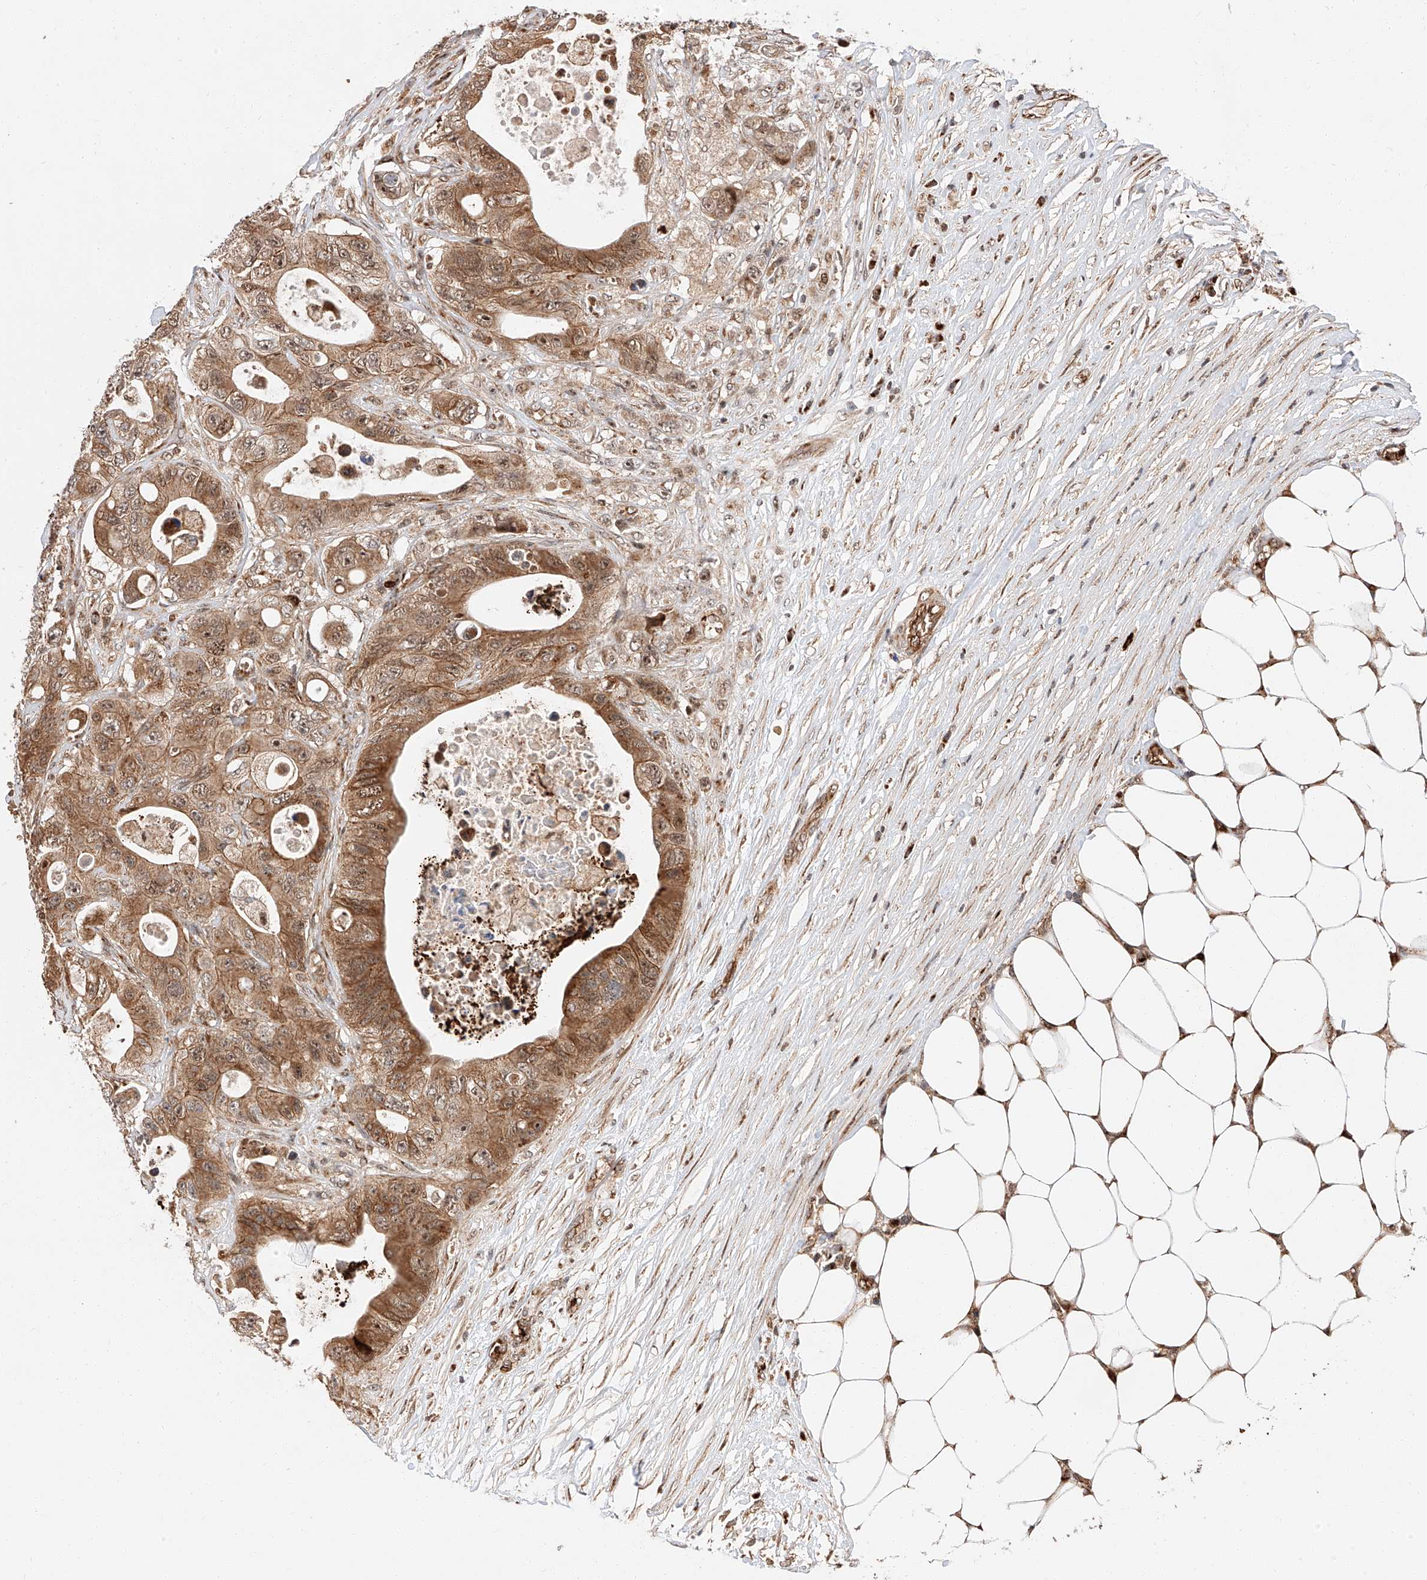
{"staining": {"intensity": "moderate", "quantity": ">75%", "location": "cytoplasmic/membranous"}, "tissue": "colorectal cancer", "cell_type": "Tumor cells", "image_type": "cancer", "snomed": [{"axis": "morphology", "description": "Adenocarcinoma, NOS"}, {"axis": "topography", "description": "Colon"}], "caption": "Immunohistochemistry (IHC) staining of colorectal adenocarcinoma, which shows medium levels of moderate cytoplasmic/membranous expression in about >75% of tumor cells indicating moderate cytoplasmic/membranous protein positivity. The staining was performed using DAB (3,3'-diaminobenzidine) (brown) for protein detection and nuclei were counterstained in hematoxylin (blue).", "gene": "THTPA", "patient": {"sex": "female", "age": 46}}